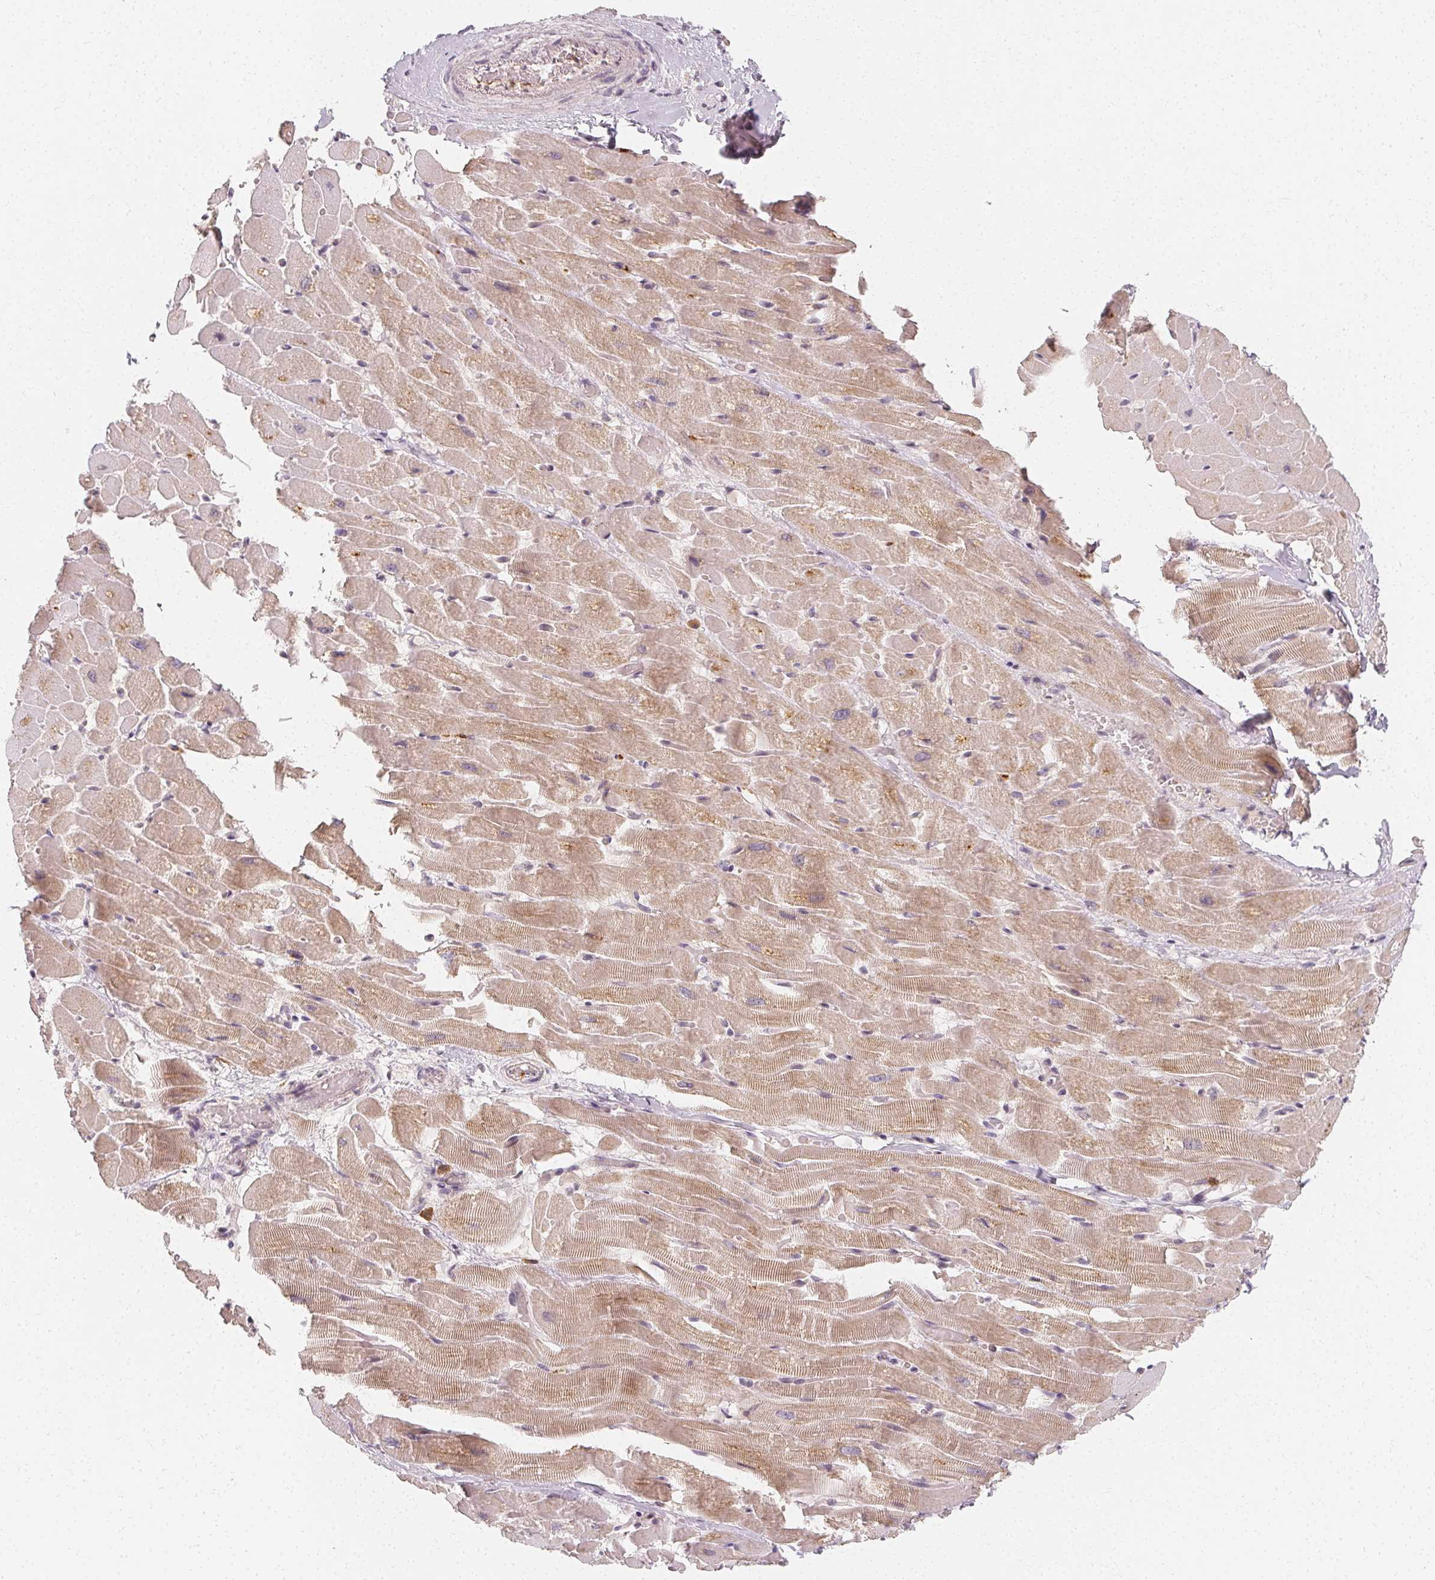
{"staining": {"intensity": "weak", "quantity": "25%-75%", "location": "cytoplasmic/membranous"}, "tissue": "heart muscle", "cell_type": "Cardiomyocytes", "image_type": "normal", "snomed": [{"axis": "morphology", "description": "Normal tissue, NOS"}, {"axis": "topography", "description": "Heart"}], "caption": "Immunohistochemical staining of unremarkable heart muscle demonstrates 25%-75% levels of weak cytoplasmic/membranous protein positivity in about 25%-75% of cardiomyocytes. The protein of interest is stained brown, and the nuclei are stained in blue (DAB IHC with brightfield microscopy, high magnification).", "gene": "CLCNKA", "patient": {"sex": "male", "age": 37}}